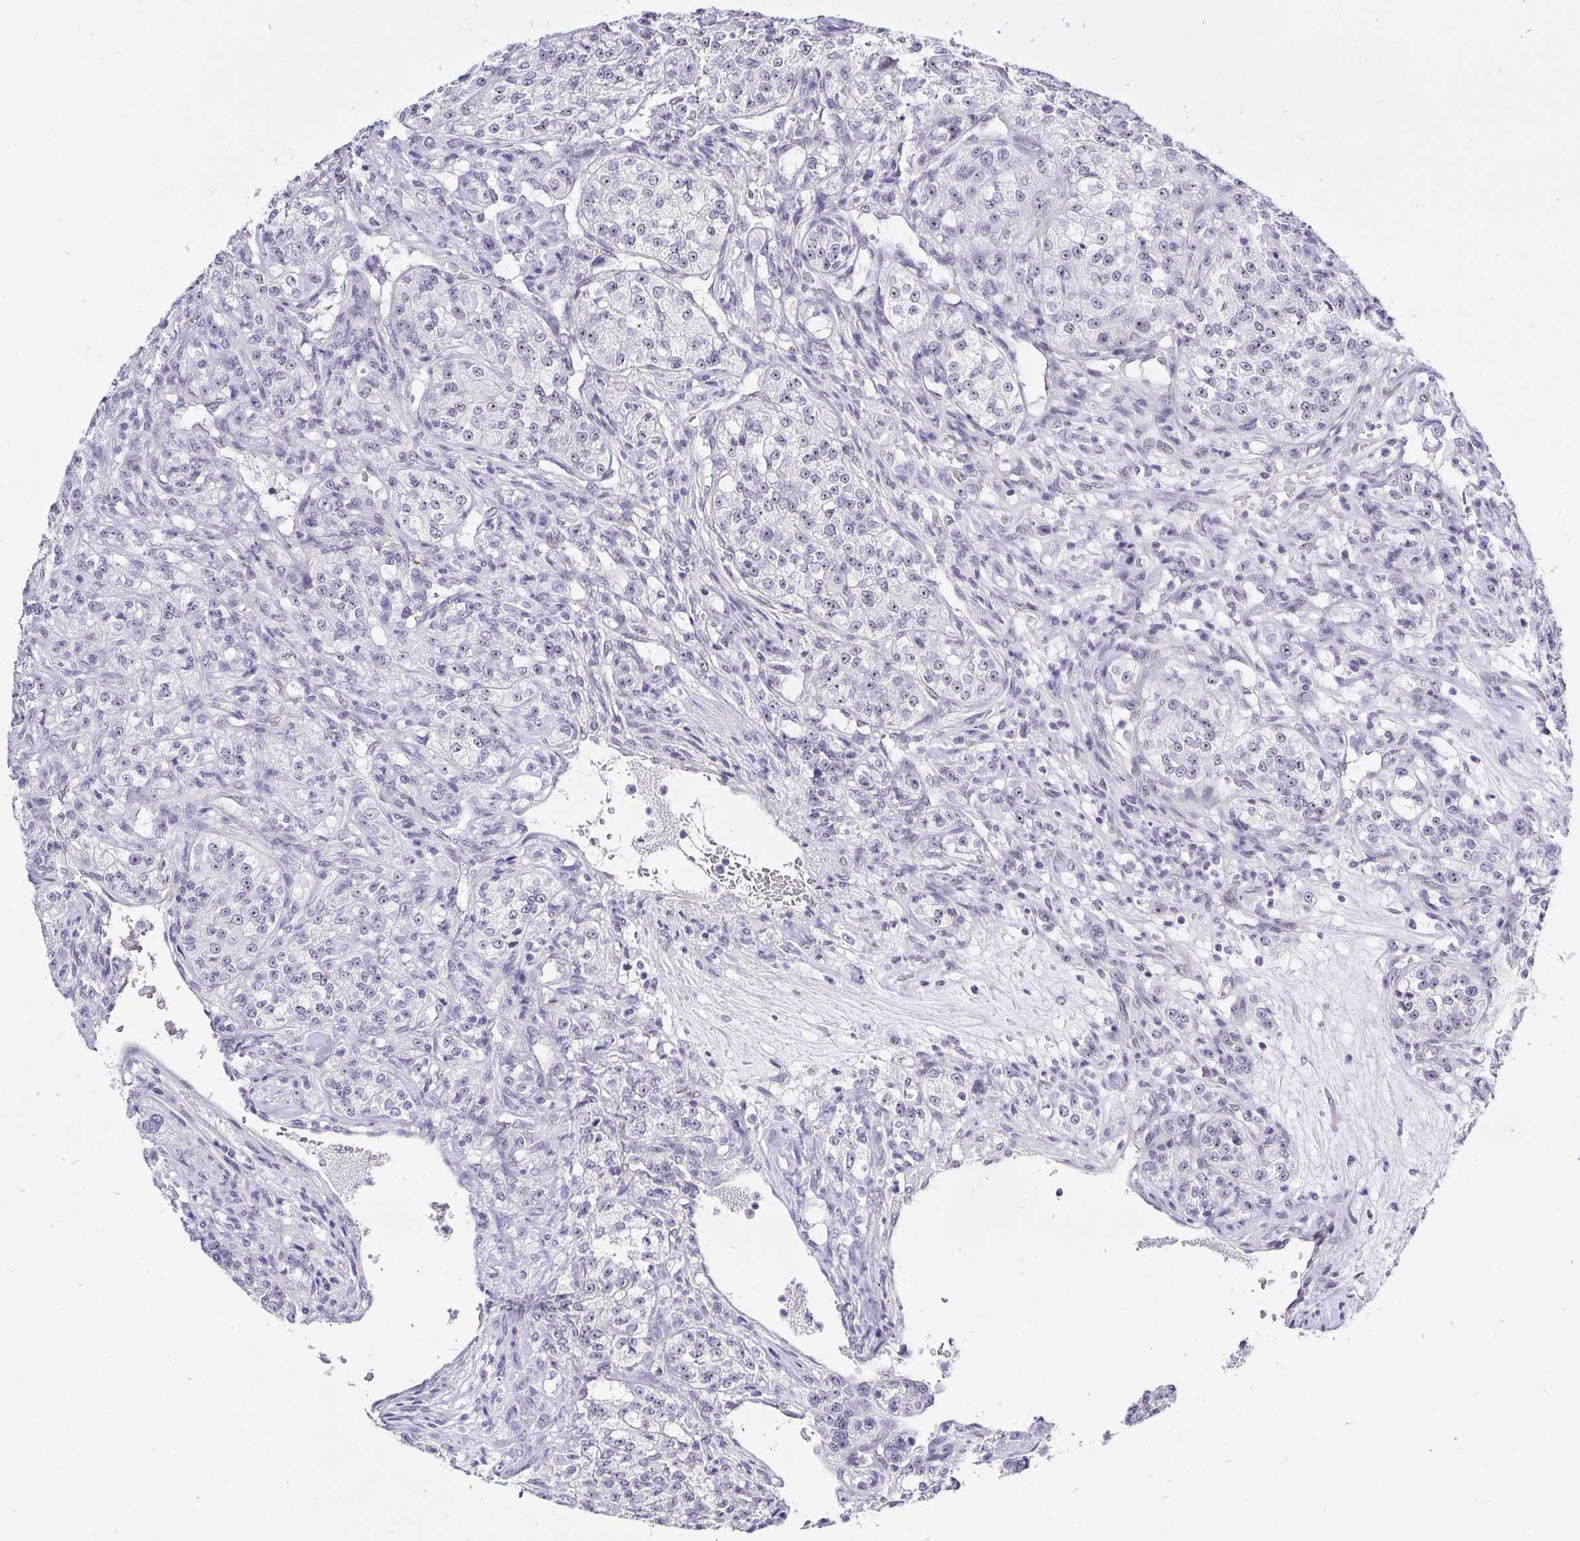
{"staining": {"intensity": "negative", "quantity": "none", "location": "none"}, "tissue": "renal cancer", "cell_type": "Tumor cells", "image_type": "cancer", "snomed": [{"axis": "morphology", "description": "Adenocarcinoma, NOS"}, {"axis": "topography", "description": "Kidney"}], "caption": "DAB immunohistochemical staining of renal cancer reveals no significant positivity in tumor cells. The staining was performed using DAB (3,3'-diaminobenzidine) to visualize the protein expression in brown, while the nuclei were stained in blue with hematoxylin (Magnification: 20x).", "gene": "ZNF860", "patient": {"sex": "female", "age": 63}}